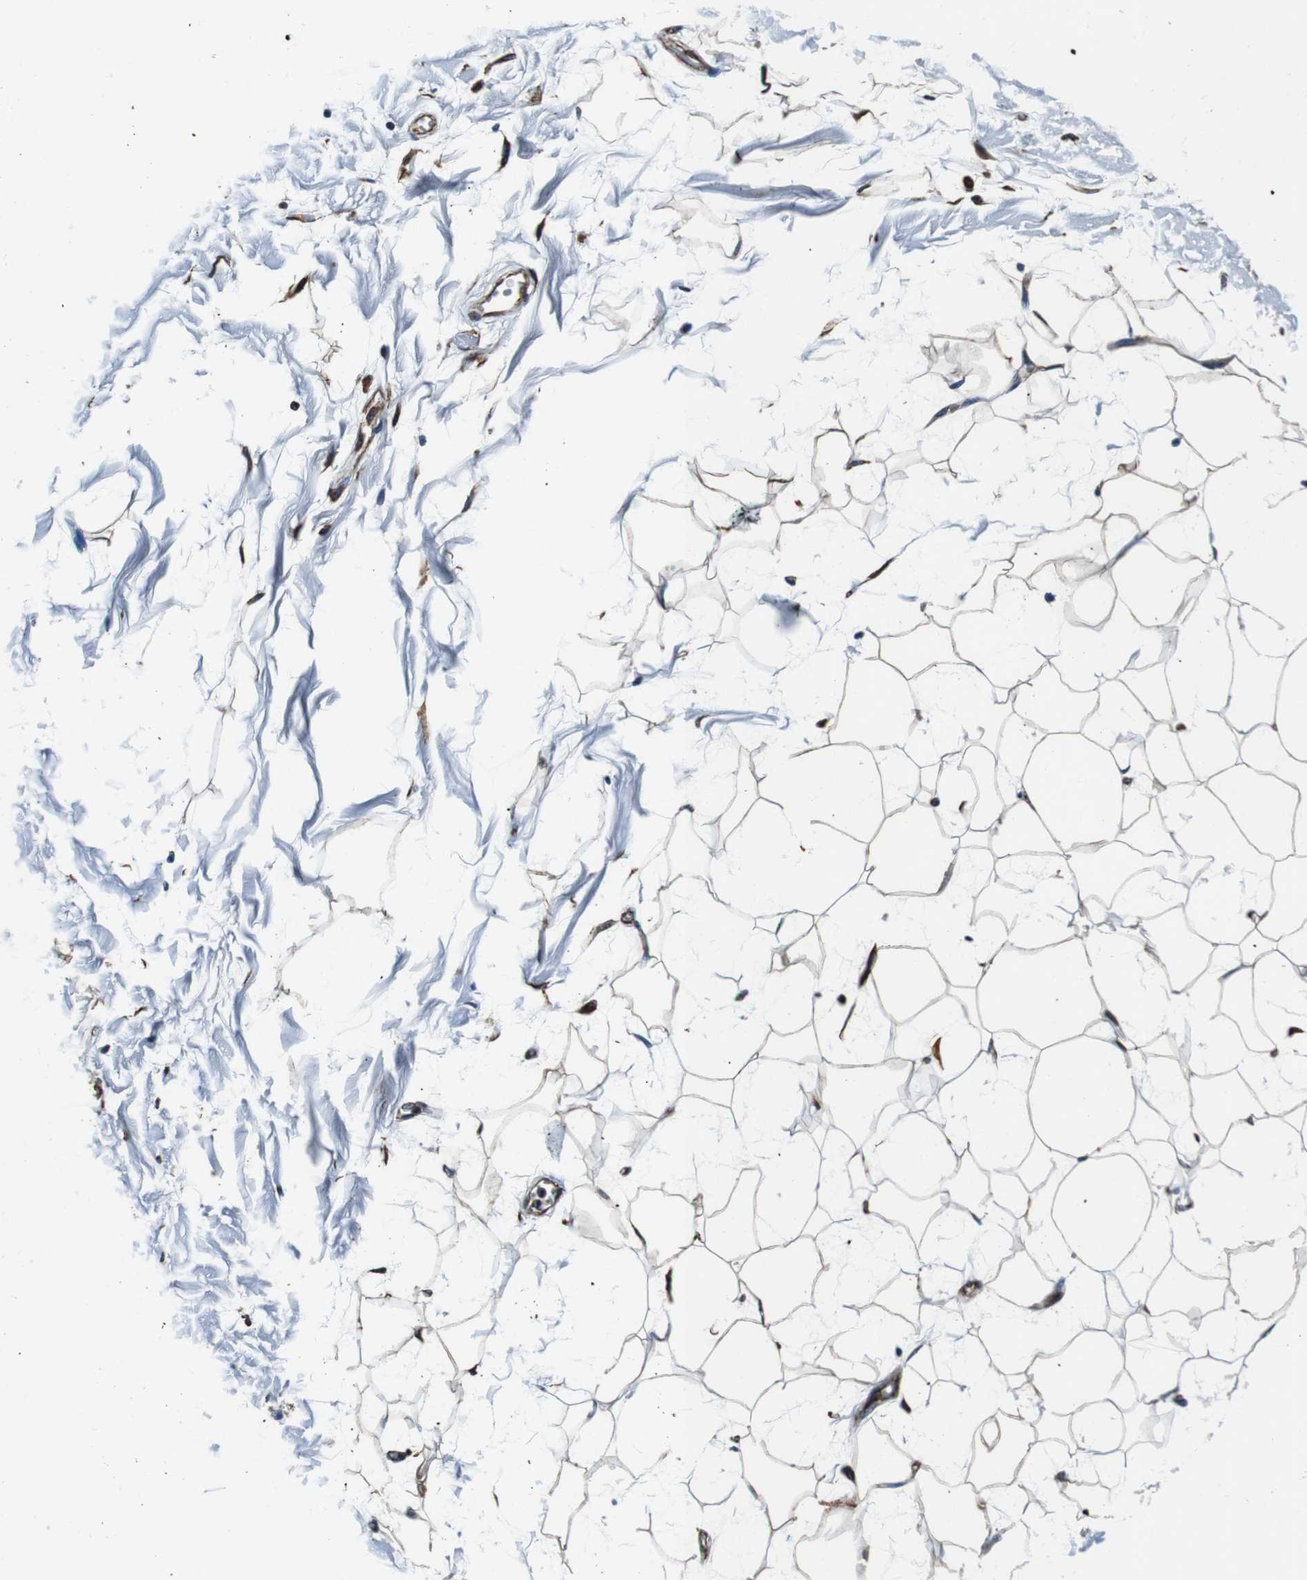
{"staining": {"intensity": "moderate", "quantity": ">75%", "location": "cytoplasmic/membranous"}, "tissue": "adipose tissue", "cell_type": "Adipocytes", "image_type": "normal", "snomed": [{"axis": "morphology", "description": "Normal tissue, NOS"}, {"axis": "topography", "description": "Soft tissue"}], "caption": "DAB immunohistochemical staining of unremarkable adipose tissue displays moderate cytoplasmic/membranous protein positivity in about >75% of adipocytes. The protein is stained brown, and the nuclei are stained in blue (DAB (3,3'-diaminobenzidine) IHC with brightfield microscopy, high magnification).", "gene": "GJE1", "patient": {"sex": "male", "age": 72}}